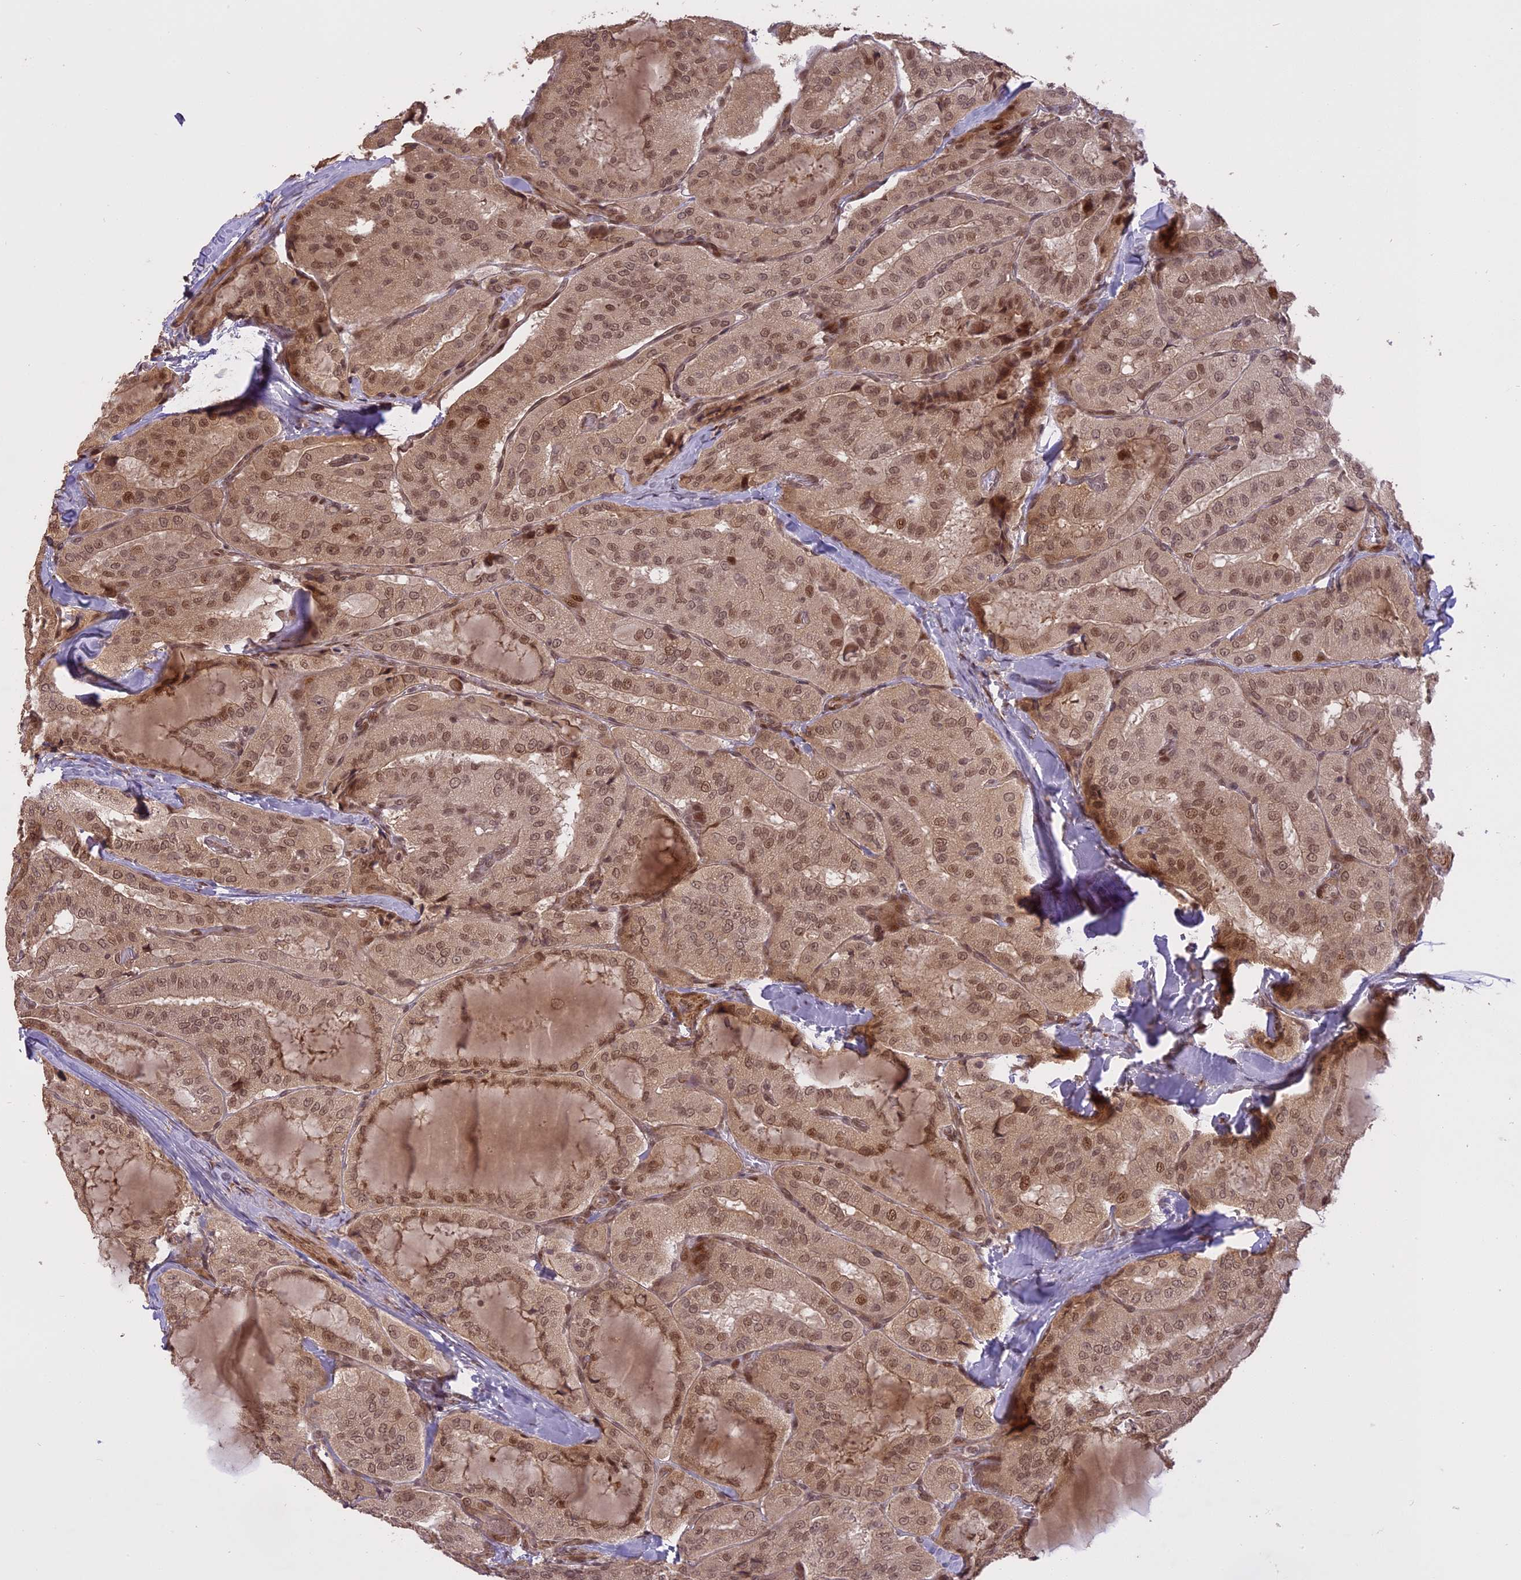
{"staining": {"intensity": "moderate", "quantity": ">75%", "location": "cytoplasmic/membranous,nuclear"}, "tissue": "thyroid cancer", "cell_type": "Tumor cells", "image_type": "cancer", "snomed": [{"axis": "morphology", "description": "Normal tissue, NOS"}, {"axis": "morphology", "description": "Papillary adenocarcinoma, NOS"}, {"axis": "topography", "description": "Thyroid gland"}], "caption": "A micrograph of thyroid cancer stained for a protein demonstrates moderate cytoplasmic/membranous and nuclear brown staining in tumor cells. The protein is stained brown, and the nuclei are stained in blue (DAB (3,3'-diaminobenzidine) IHC with brightfield microscopy, high magnification).", "gene": "PRELID2", "patient": {"sex": "female", "age": 59}}